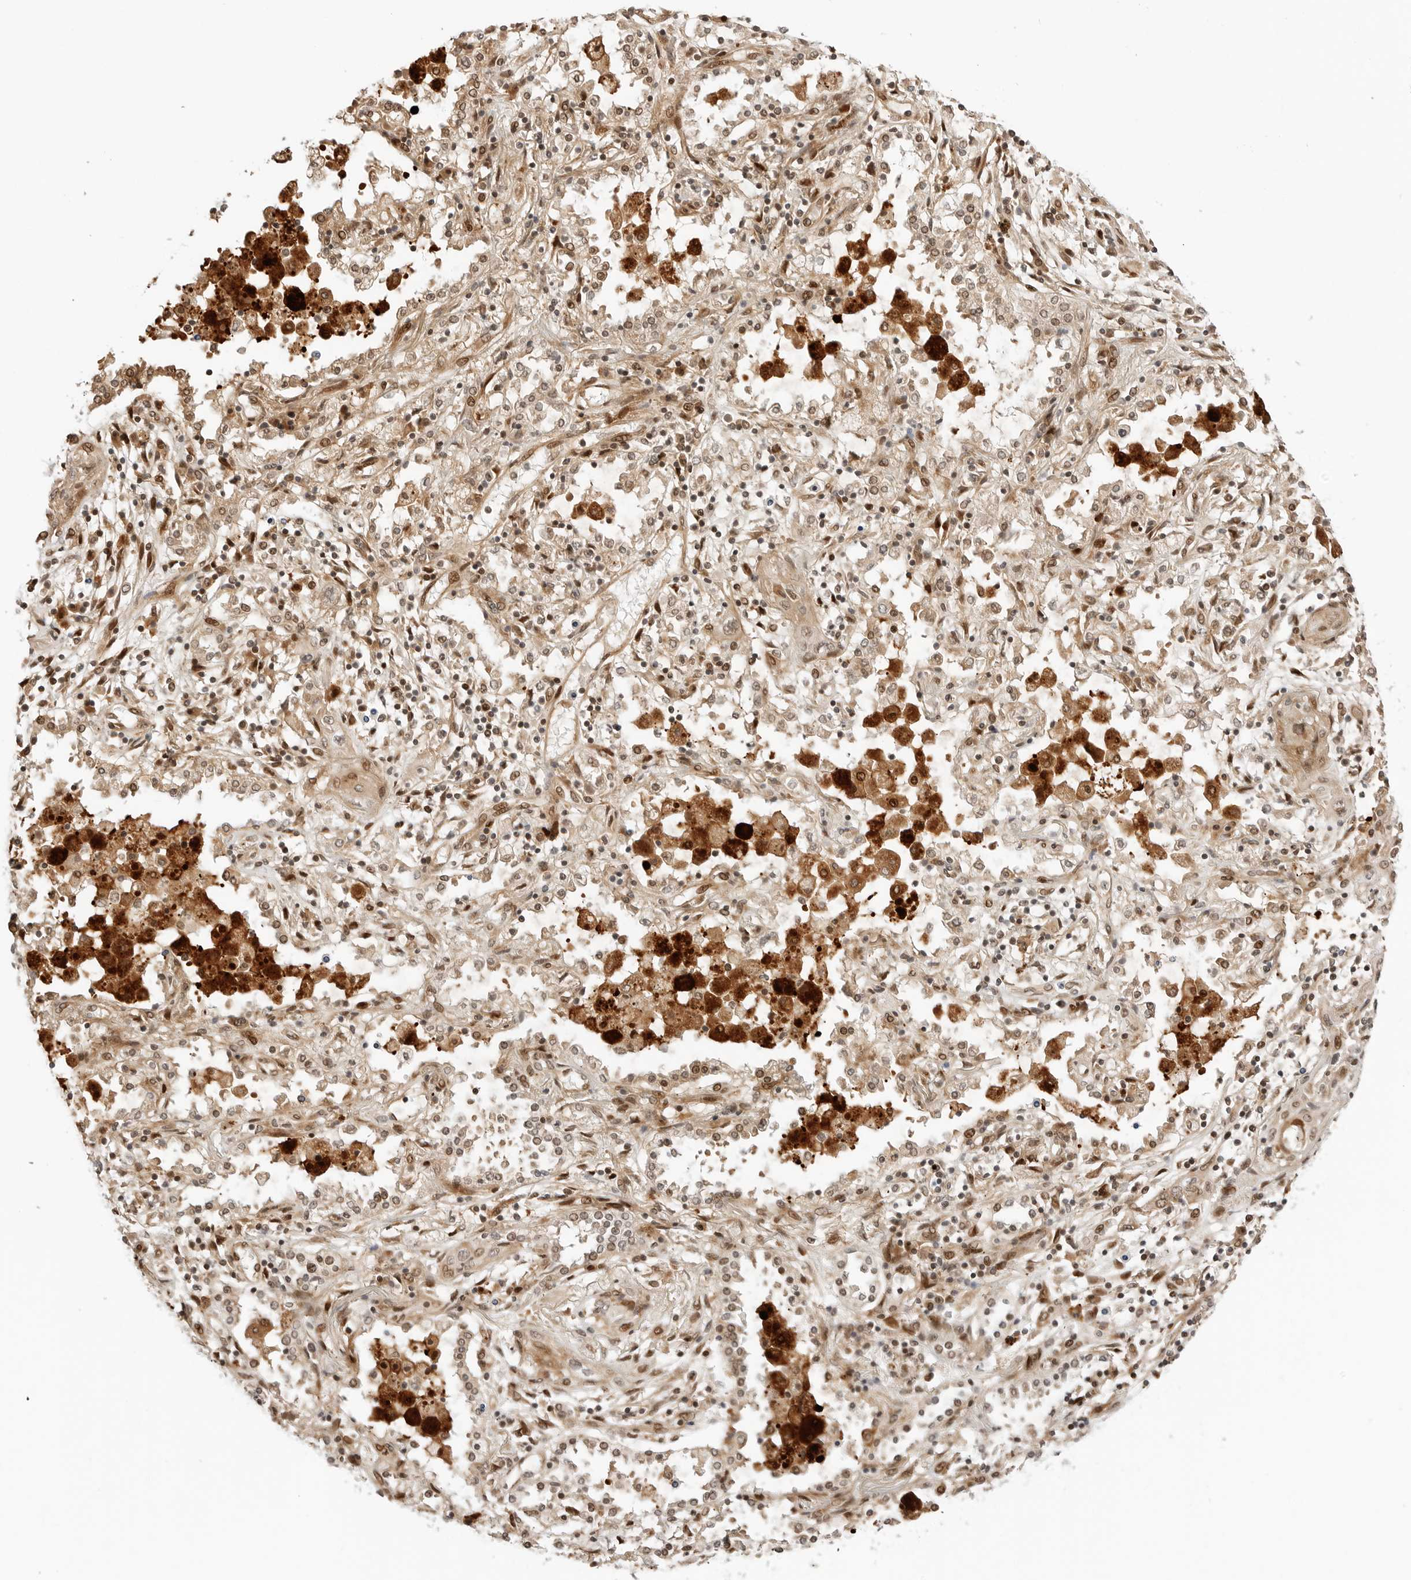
{"staining": {"intensity": "moderate", "quantity": ">75%", "location": "cytoplasmic/membranous,nuclear"}, "tissue": "lung cancer", "cell_type": "Tumor cells", "image_type": "cancer", "snomed": [{"axis": "morphology", "description": "Squamous cell carcinoma, NOS"}, {"axis": "topography", "description": "Lung"}], "caption": "Protein staining shows moderate cytoplasmic/membranous and nuclear staining in approximately >75% of tumor cells in lung cancer. Immunohistochemistry stains the protein of interest in brown and the nuclei are stained blue.", "gene": "GEM", "patient": {"sex": "female", "age": 47}}